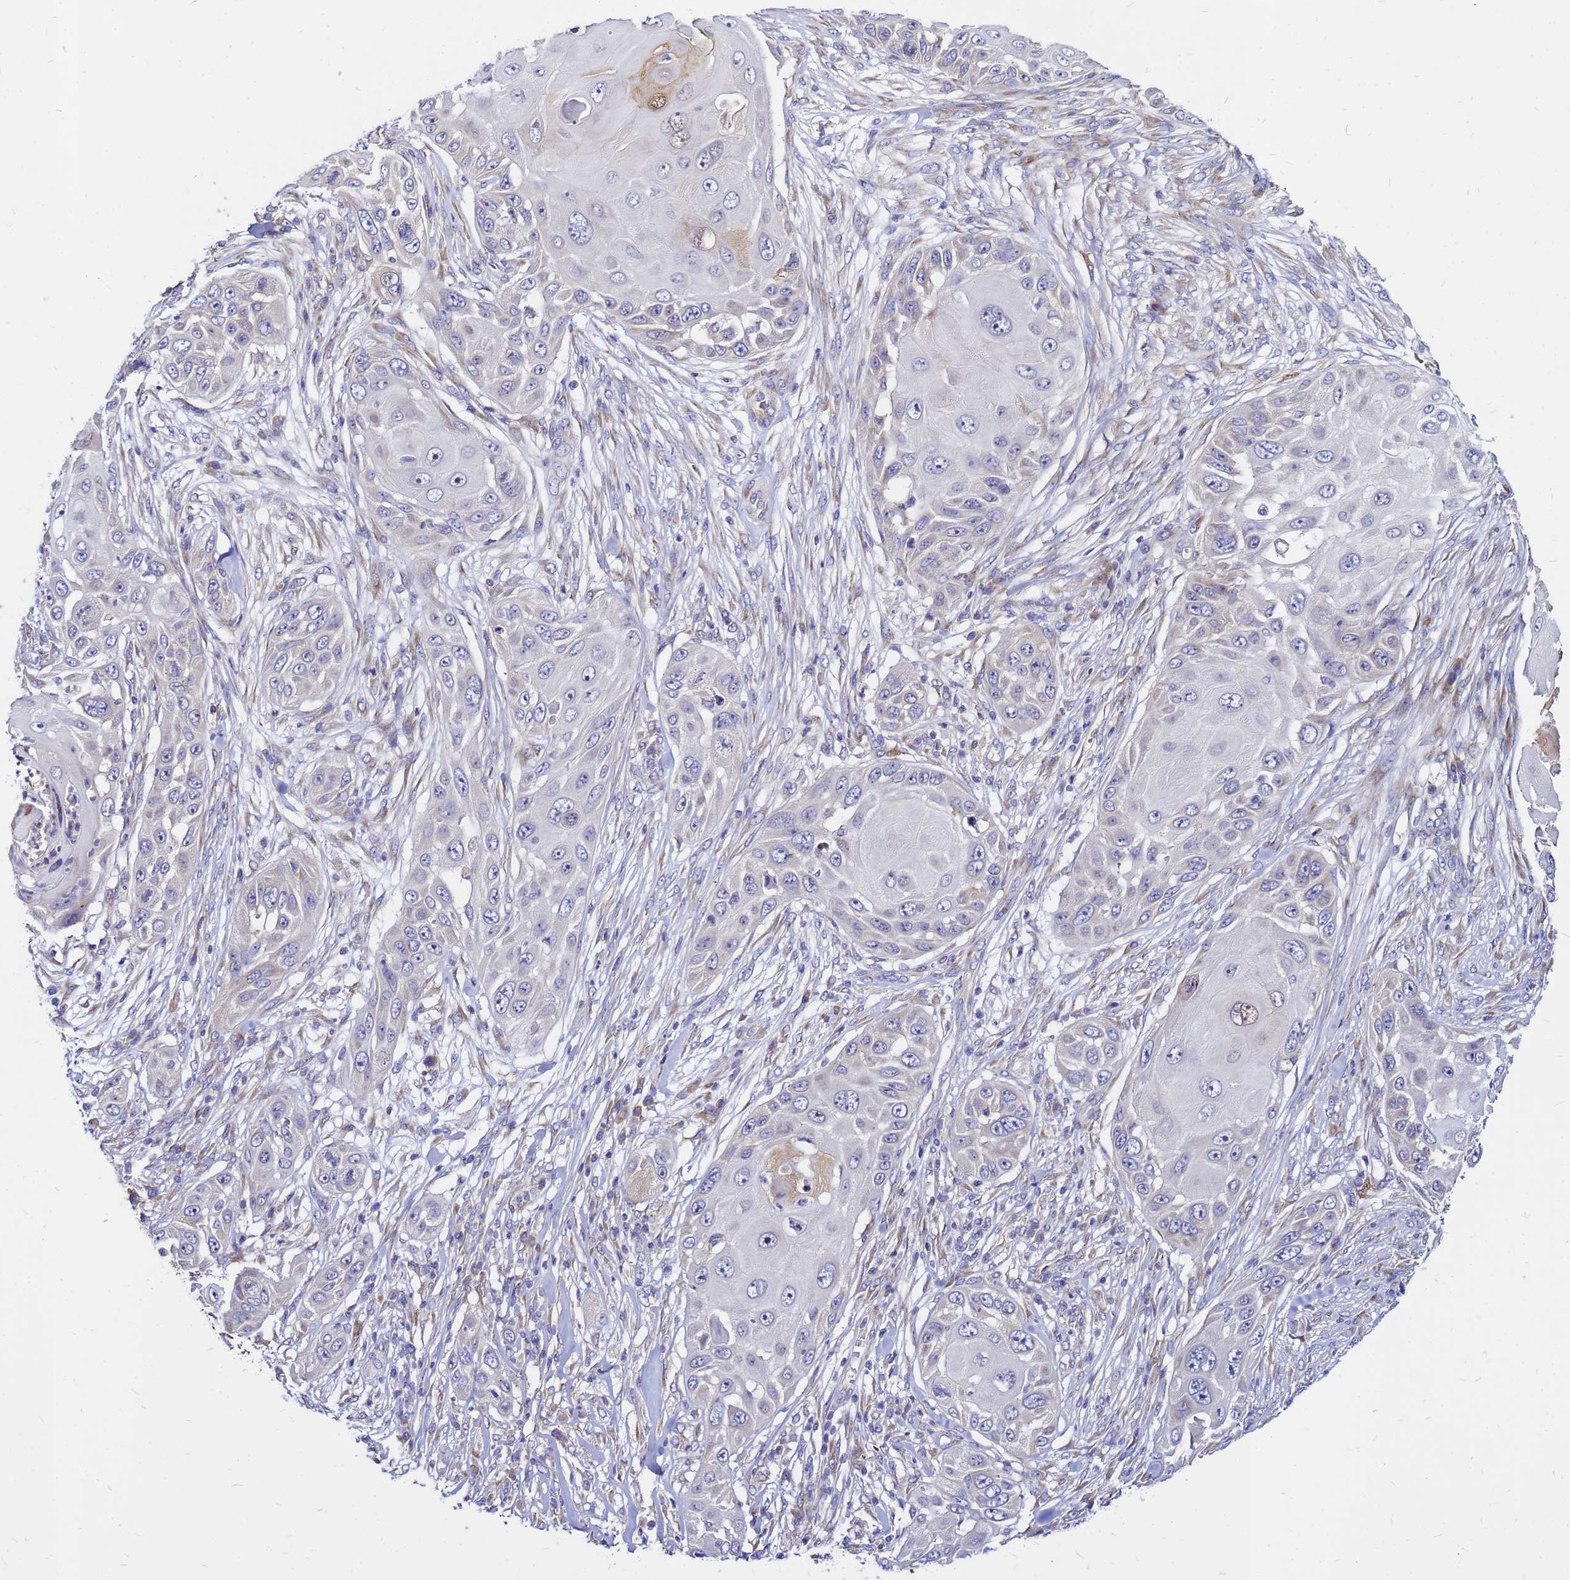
{"staining": {"intensity": "negative", "quantity": "none", "location": "none"}, "tissue": "skin cancer", "cell_type": "Tumor cells", "image_type": "cancer", "snomed": [{"axis": "morphology", "description": "Squamous cell carcinoma, NOS"}, {"axis": "topography", "description": "Skin"}], "caption": "This is an IHC photomicrograph of skin cancer. There is no staining in tumor cells.", "gene": "MOB2", "patient": {"sex": "female", "age": 44}}